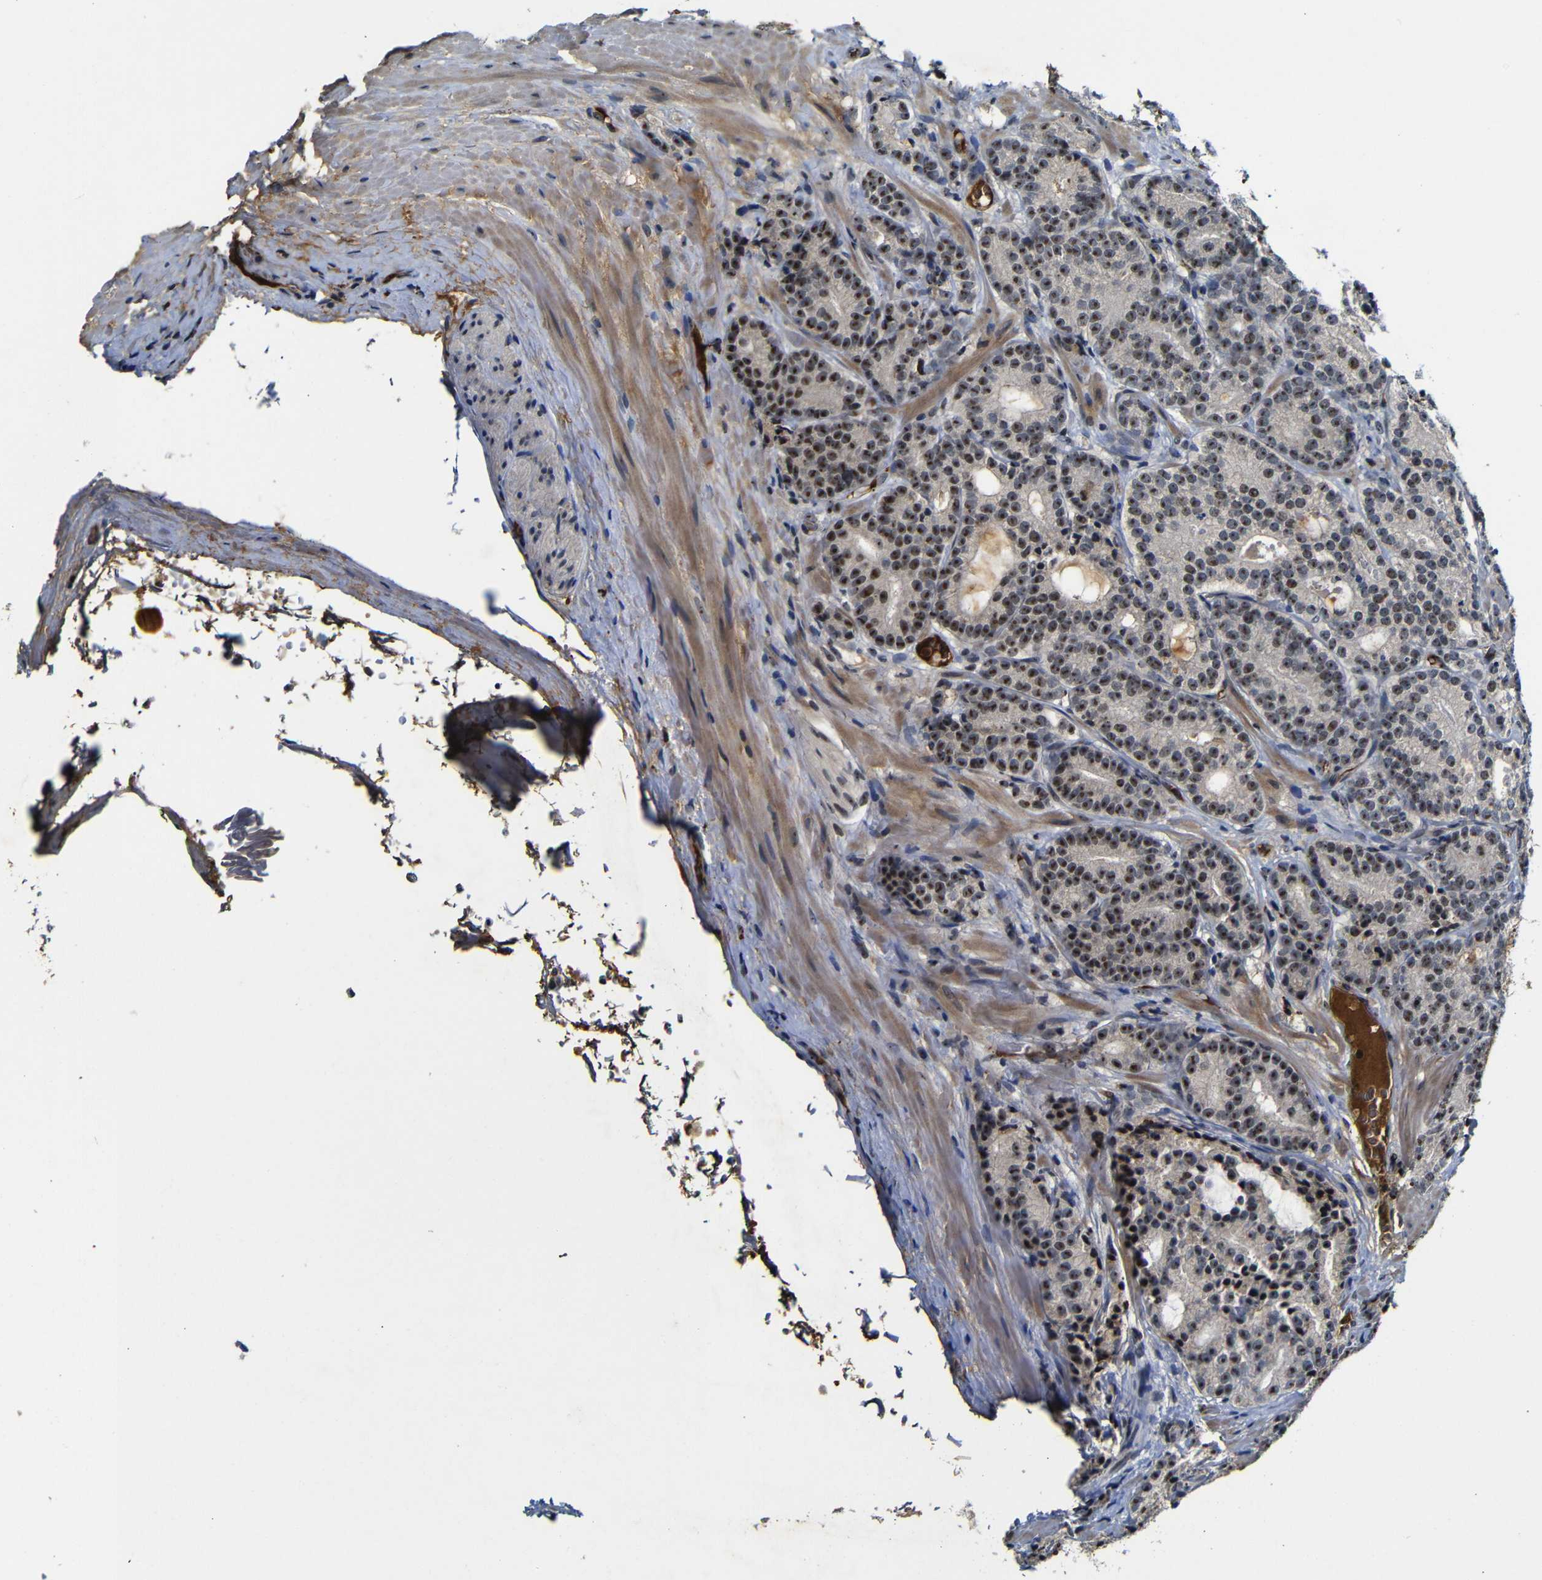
{"staining": {"intensity": "strong", "quantity": "25%-75%", "location": "nuclear"}, "tissue": "prostate cancer", "cell_type": "Tumor cells", "image_type": "cancer", "snomed": [{"axis": "morphology", "description": "Adenocarcinoma, High grade"}, {"axis": "topography", "description": "Prostate"}], "caption": "A micrograph of prostate adenocarcinoma (high-grade) stained for a protein shows strong nuclear brown staining in tumor cells. The protein of interest is stained brown, and the nuclei are stained in blue (DAB (3,3'-diaminobenzidine) IHC with brightfield microscopy, high magnification).", "gene": "MYC", "patient": {"sex": "male", "age": 61}}